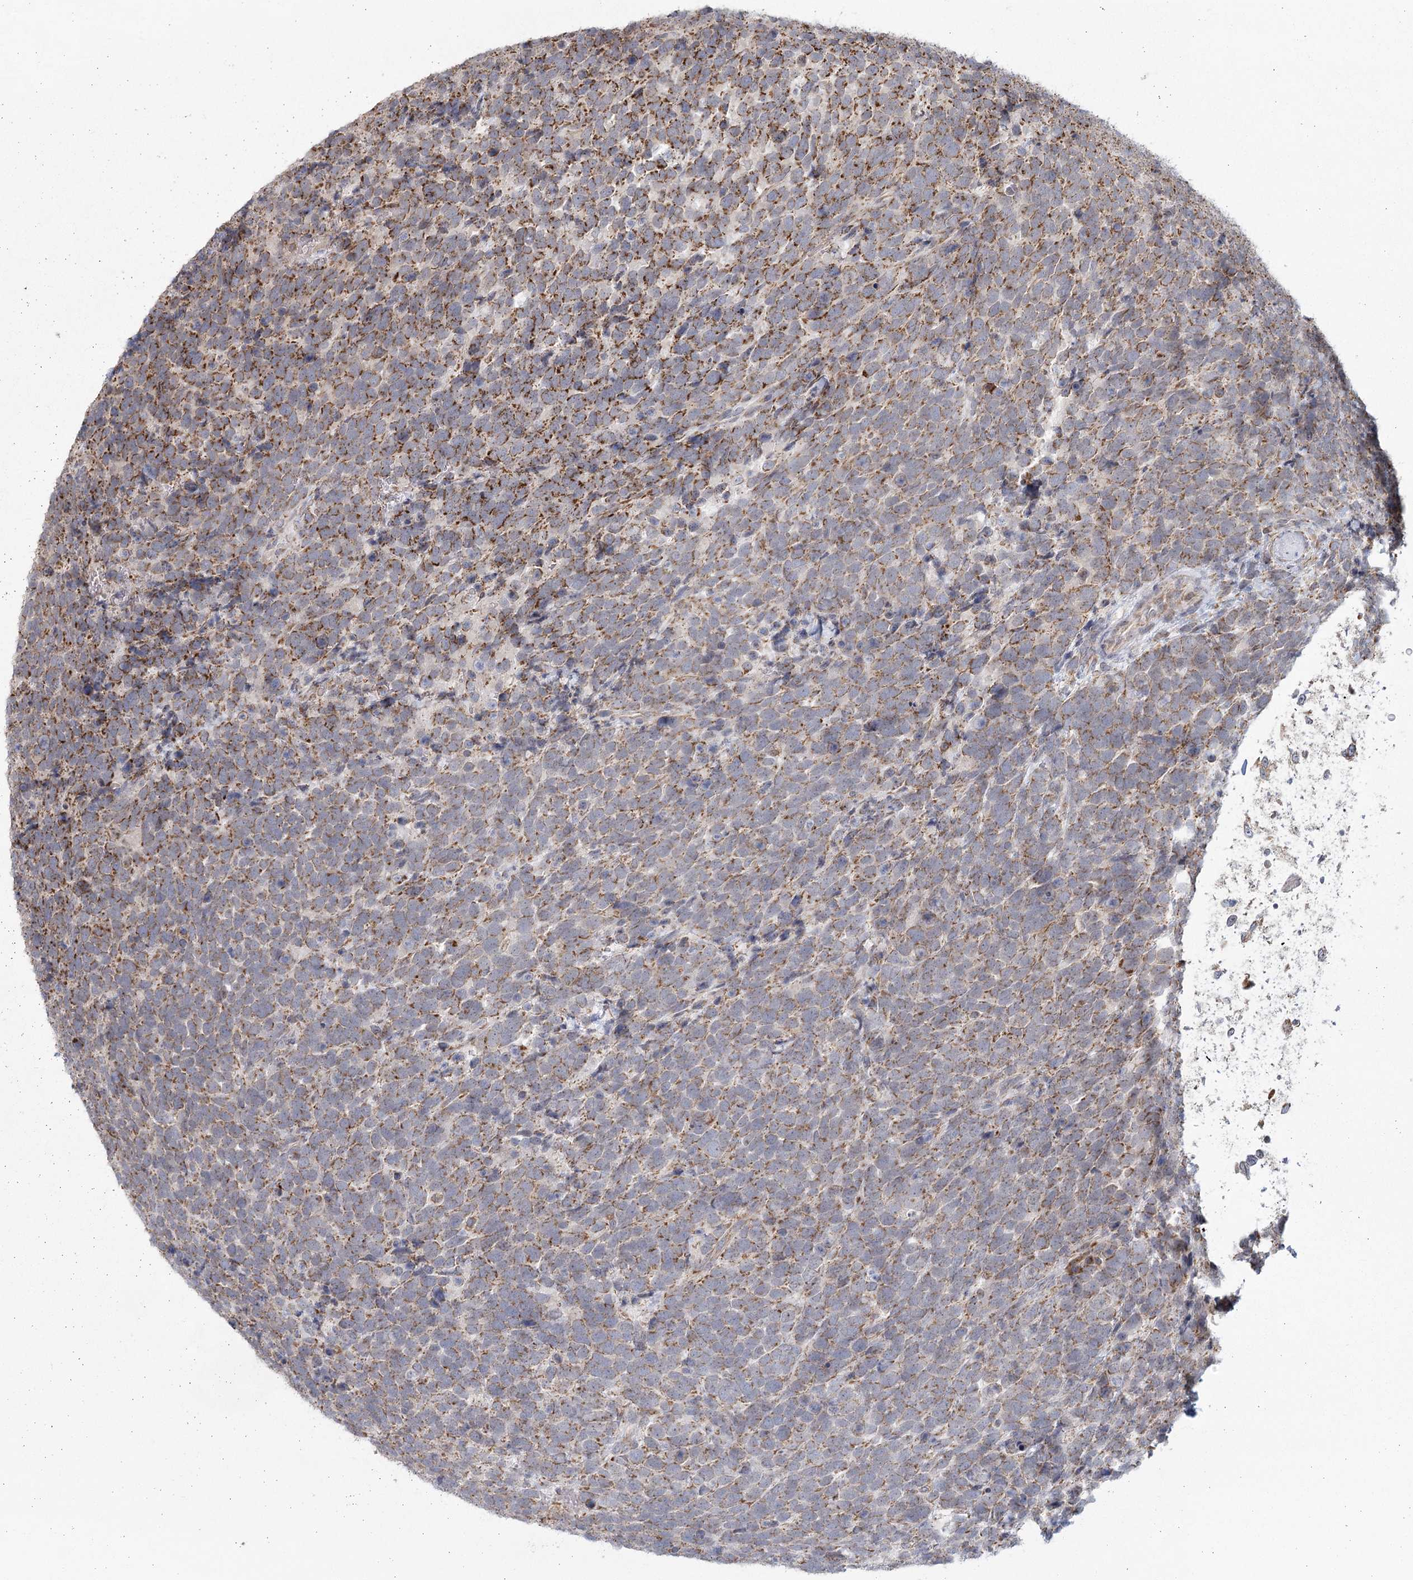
{"staining": {"intensity": "moderate", "quantity": ">75%", "location": "cytoplasmic/membranous"}, "tissue": "urothelial cancer", "cell_type": "Tumor cells", "image_type": "cancer", "snomed": [{"axis": "morphology", "description": "Urothelial carcinoma, High grade"}, {"axis": "topography", "description": "Urinary bladder"}], "caption": "Urothelial cancer was stained to show a protein in brown. There is medium levels of moderate cytoplasmic/membranous staining in approximately >75% of tumor cells. The staining was performed using DAB, with brown indicating positive protein expression. Nuclei are stained blue with hematoxylin.", "gene": "LACTB", "patient": {"sex": "female", "age": 82}}